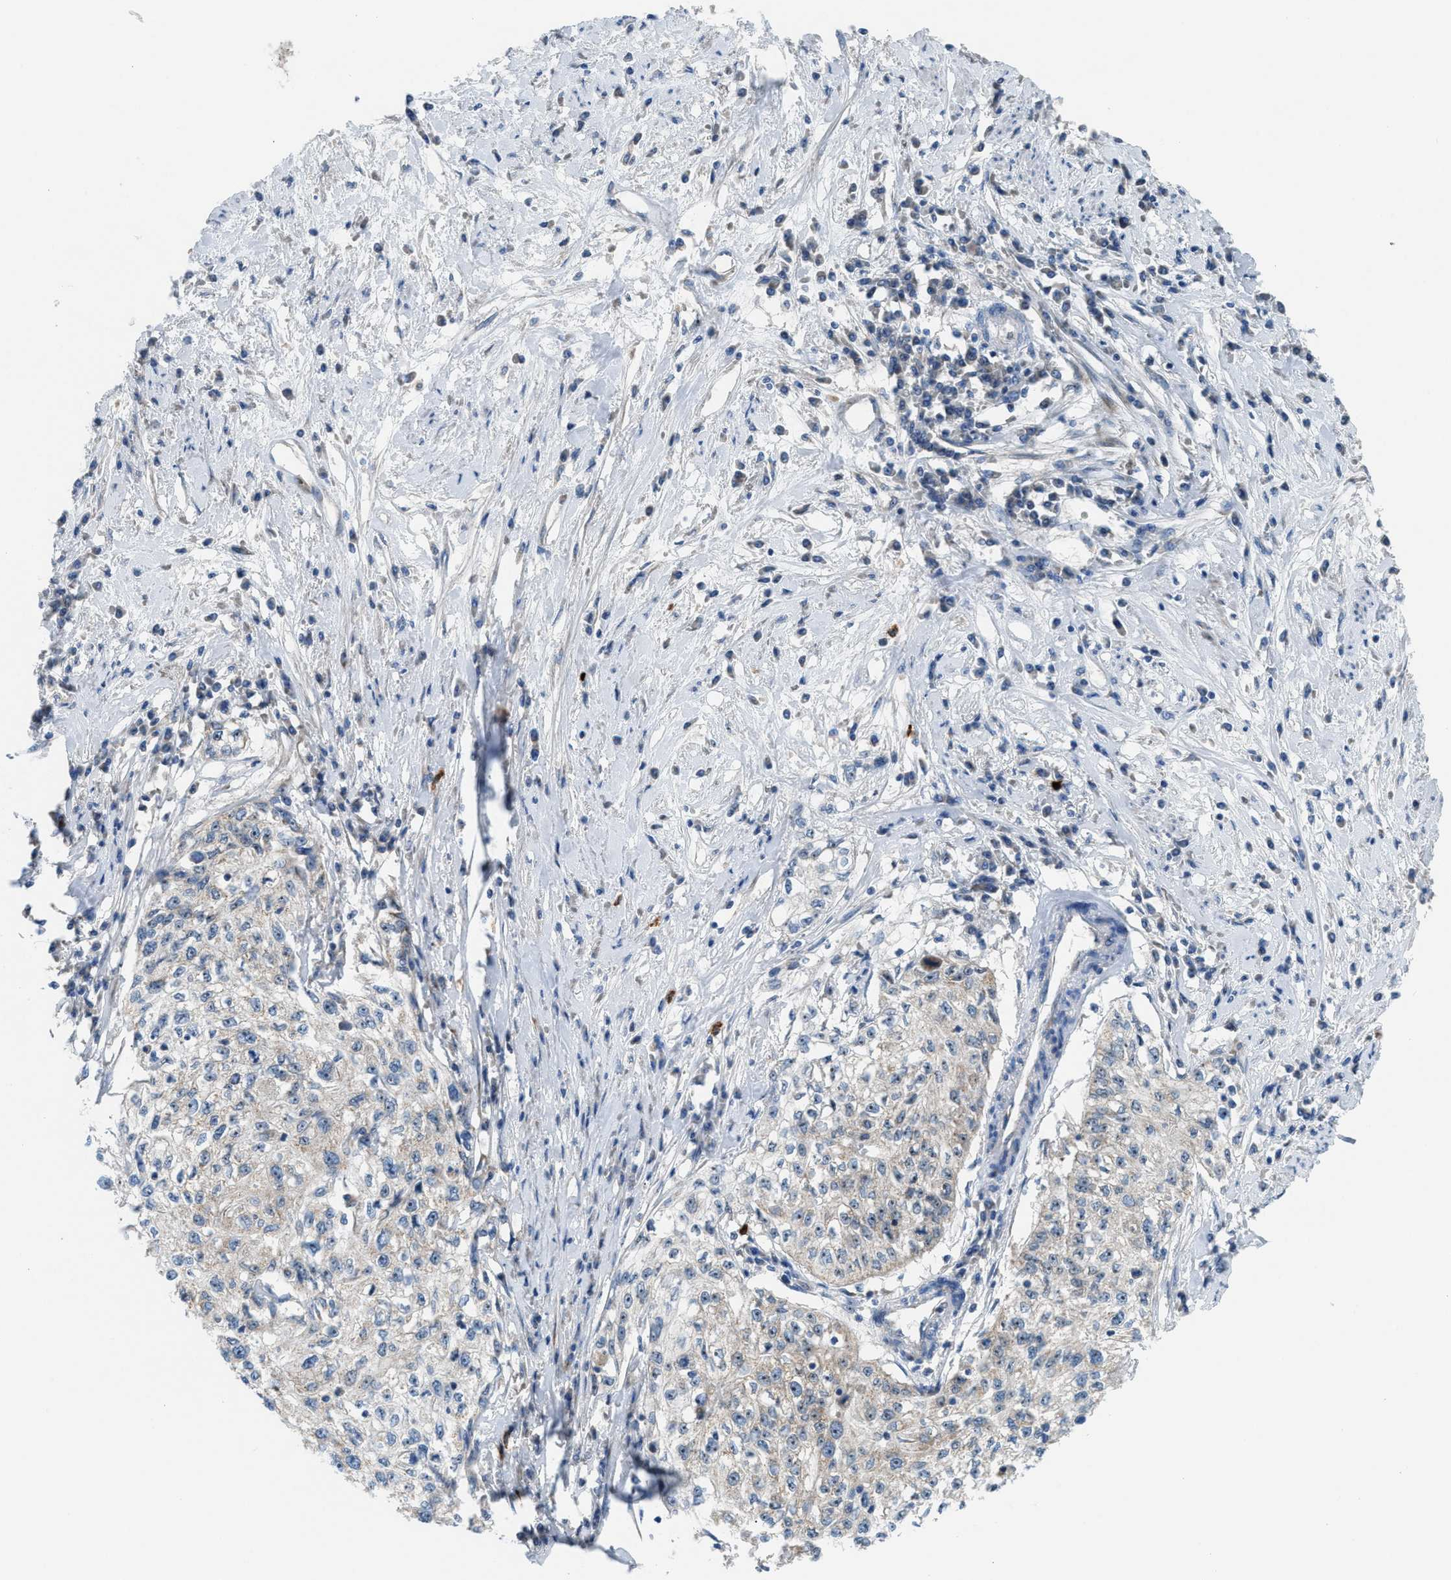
{"staining": {"intensity": "negative", "quantity": "none", "location": "none"}, "tissue": "cervical cancer", "cell_type": "Tumor cells", "image_type": "cancer", "snomed": [{"axis": "morphology", "description": "Squamous cell carcinoma, NOS"}, {"axis": "topography", "description": "Cervix"}], "caption": "This histopathology image is of cervical squamous cell carcinoma stained with immunohistochemistry to label a protein in brown with the nuclei are counter-stained blue. There is no expression in tumor cells.", "gene": "TPH1", "patient": {"sex": "female", "age": 57}}